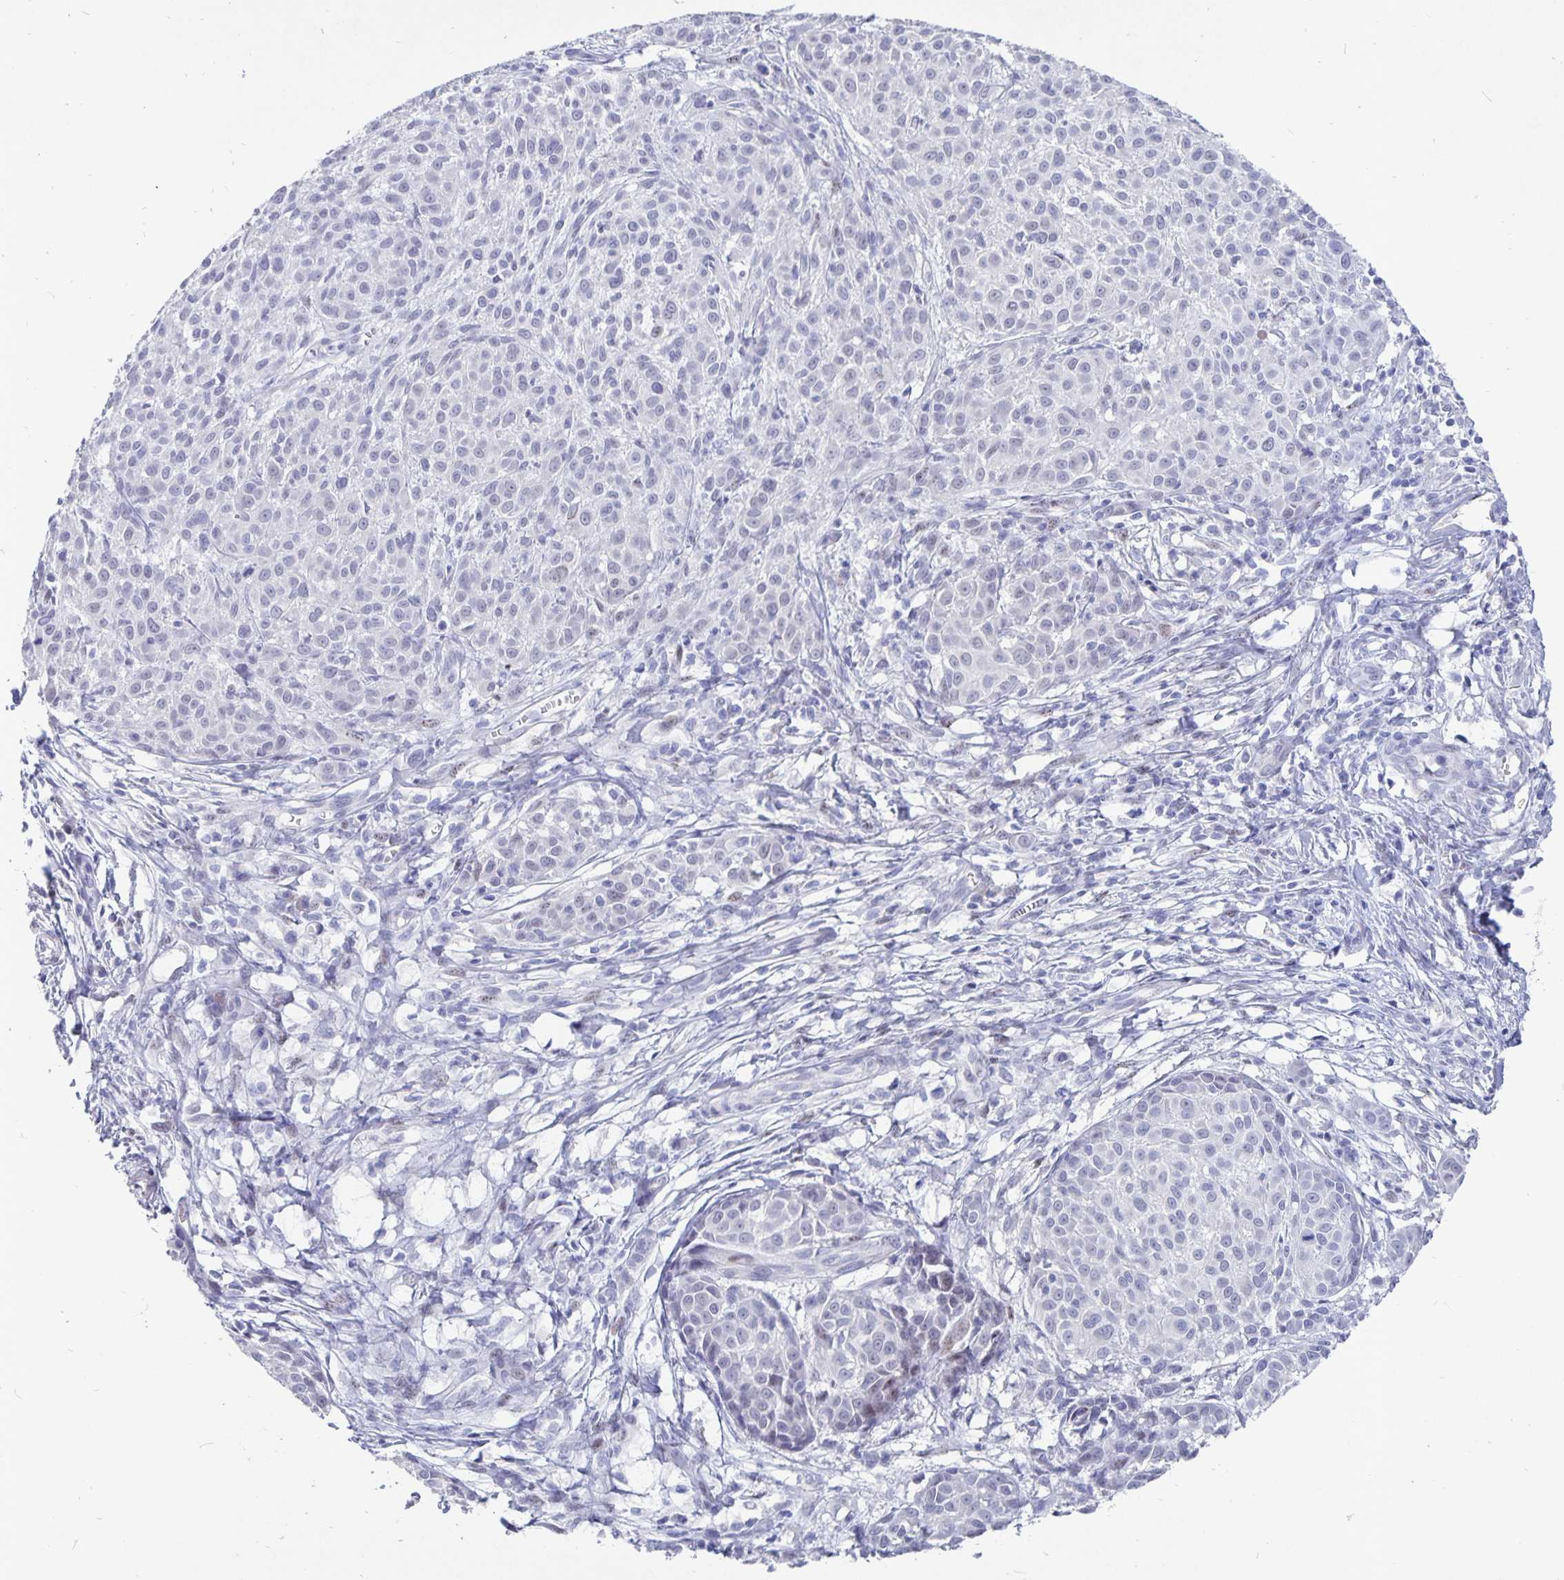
{"staining": {"intensity": "negative", "quantity": "none", "location": "none"}, "tissue": "melanoma", "cell_type": "Tumor cells", "image_type": "cancer", "snomed": [{"axis": "morphology", "description": "Malignant melanoma, NOS"}, {"axis": "topography", "description": "Skin"}], "caption": "This is an immunohistochemistry histopathology image of melanoma. There is no positivity in tumor cells.", "gene": "SMOC1", "patient": {"sex": "male", "age": 48}}